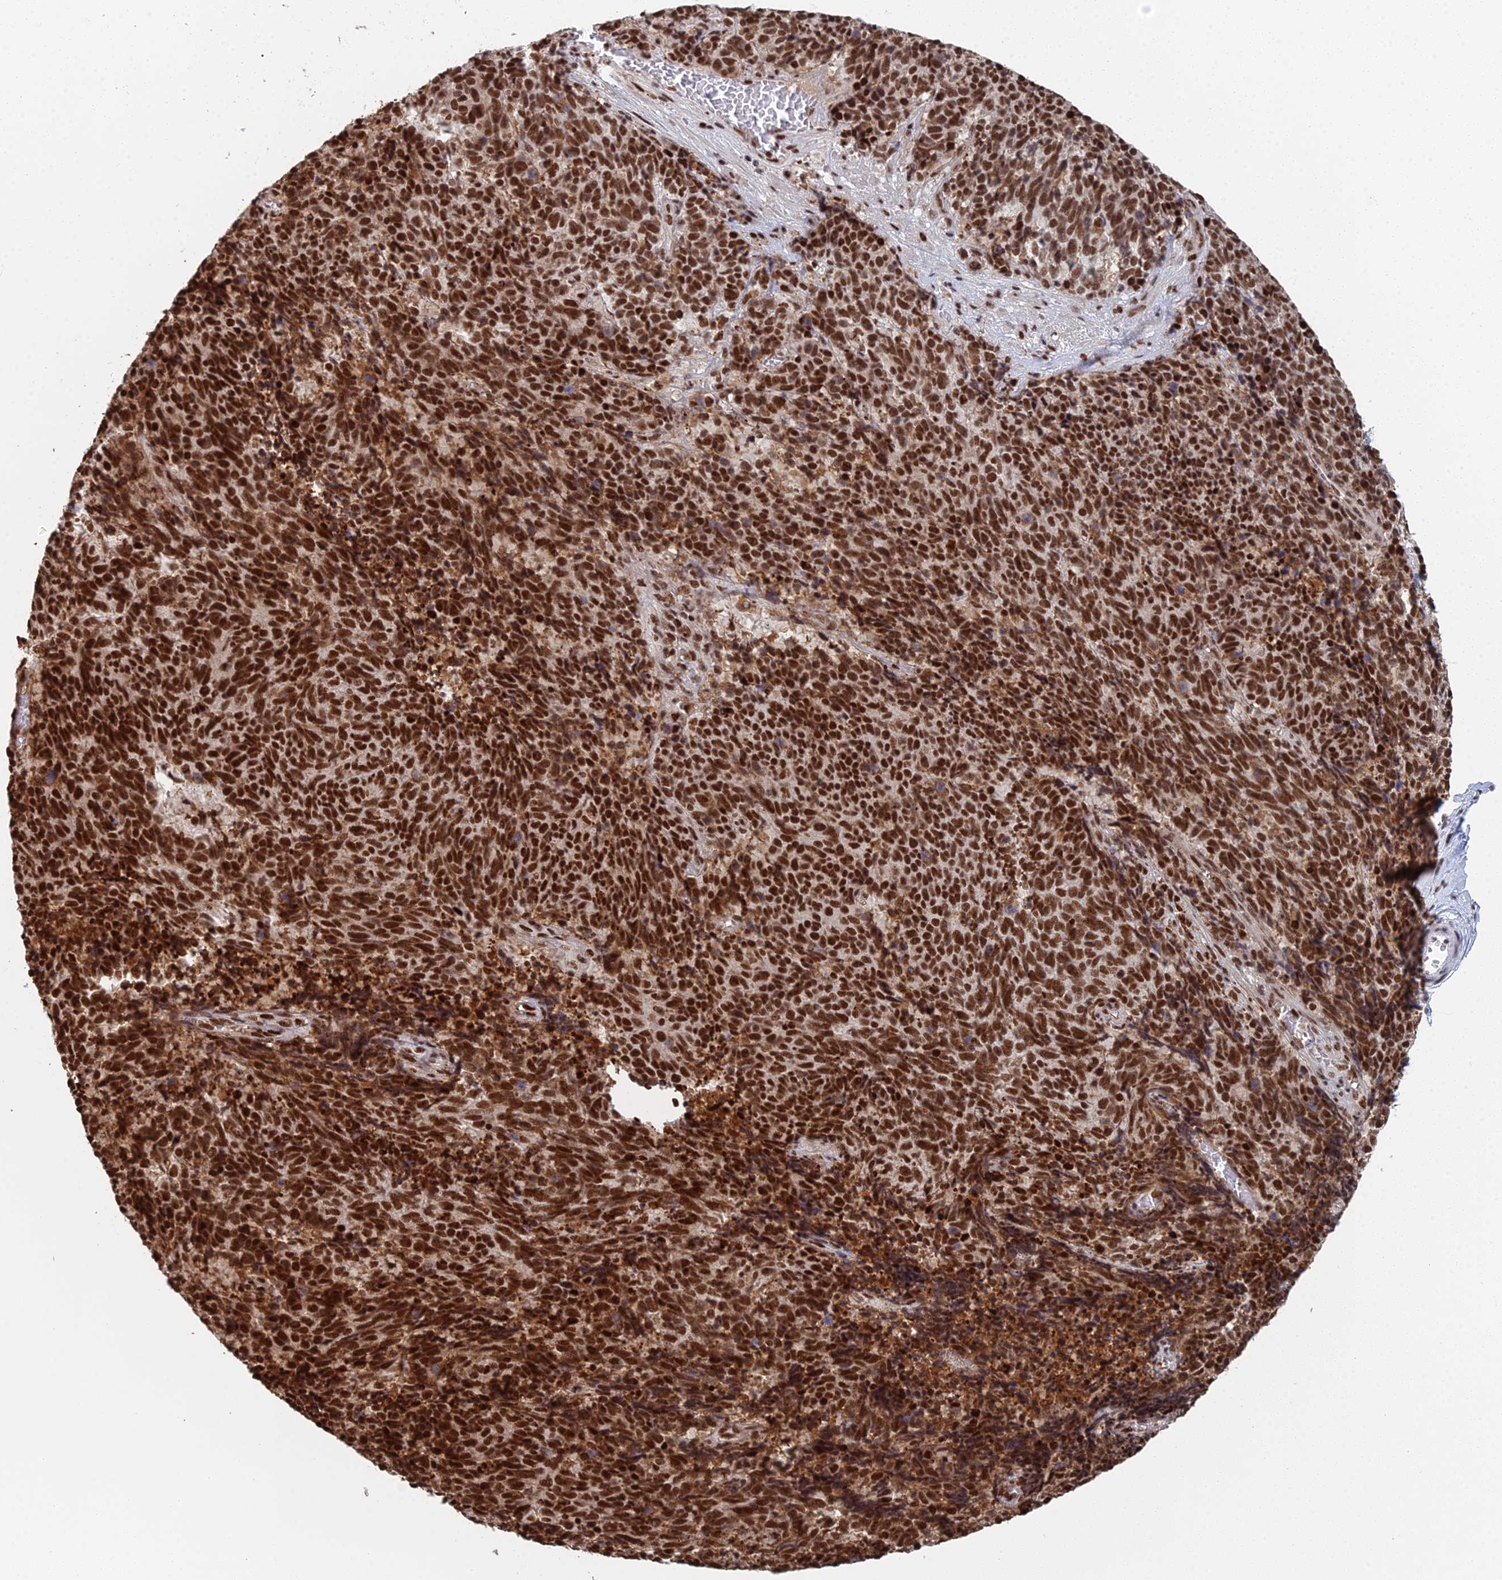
{"staining": {"intensity": "strong", "quantity": ">75%", "location": "nuclear"}, "tissue": "cervical cancer", "cell_type": "Tumor cells", "image_type": "cancer", "snomed": [{"axis": "morphology", "description": "Squamous cell carcinoma, NOS"}, {"axis": "topography", "description": "Cervix"}], "caption": "Immunohistochemical staining of human cervical cancer (squamous cell carcinoma) displays high levels of strong nuclear protein expression in approximately >75% of tumor cells.", "gene": "SF3B3", "patient": {"sex": "female", "age": 29}}